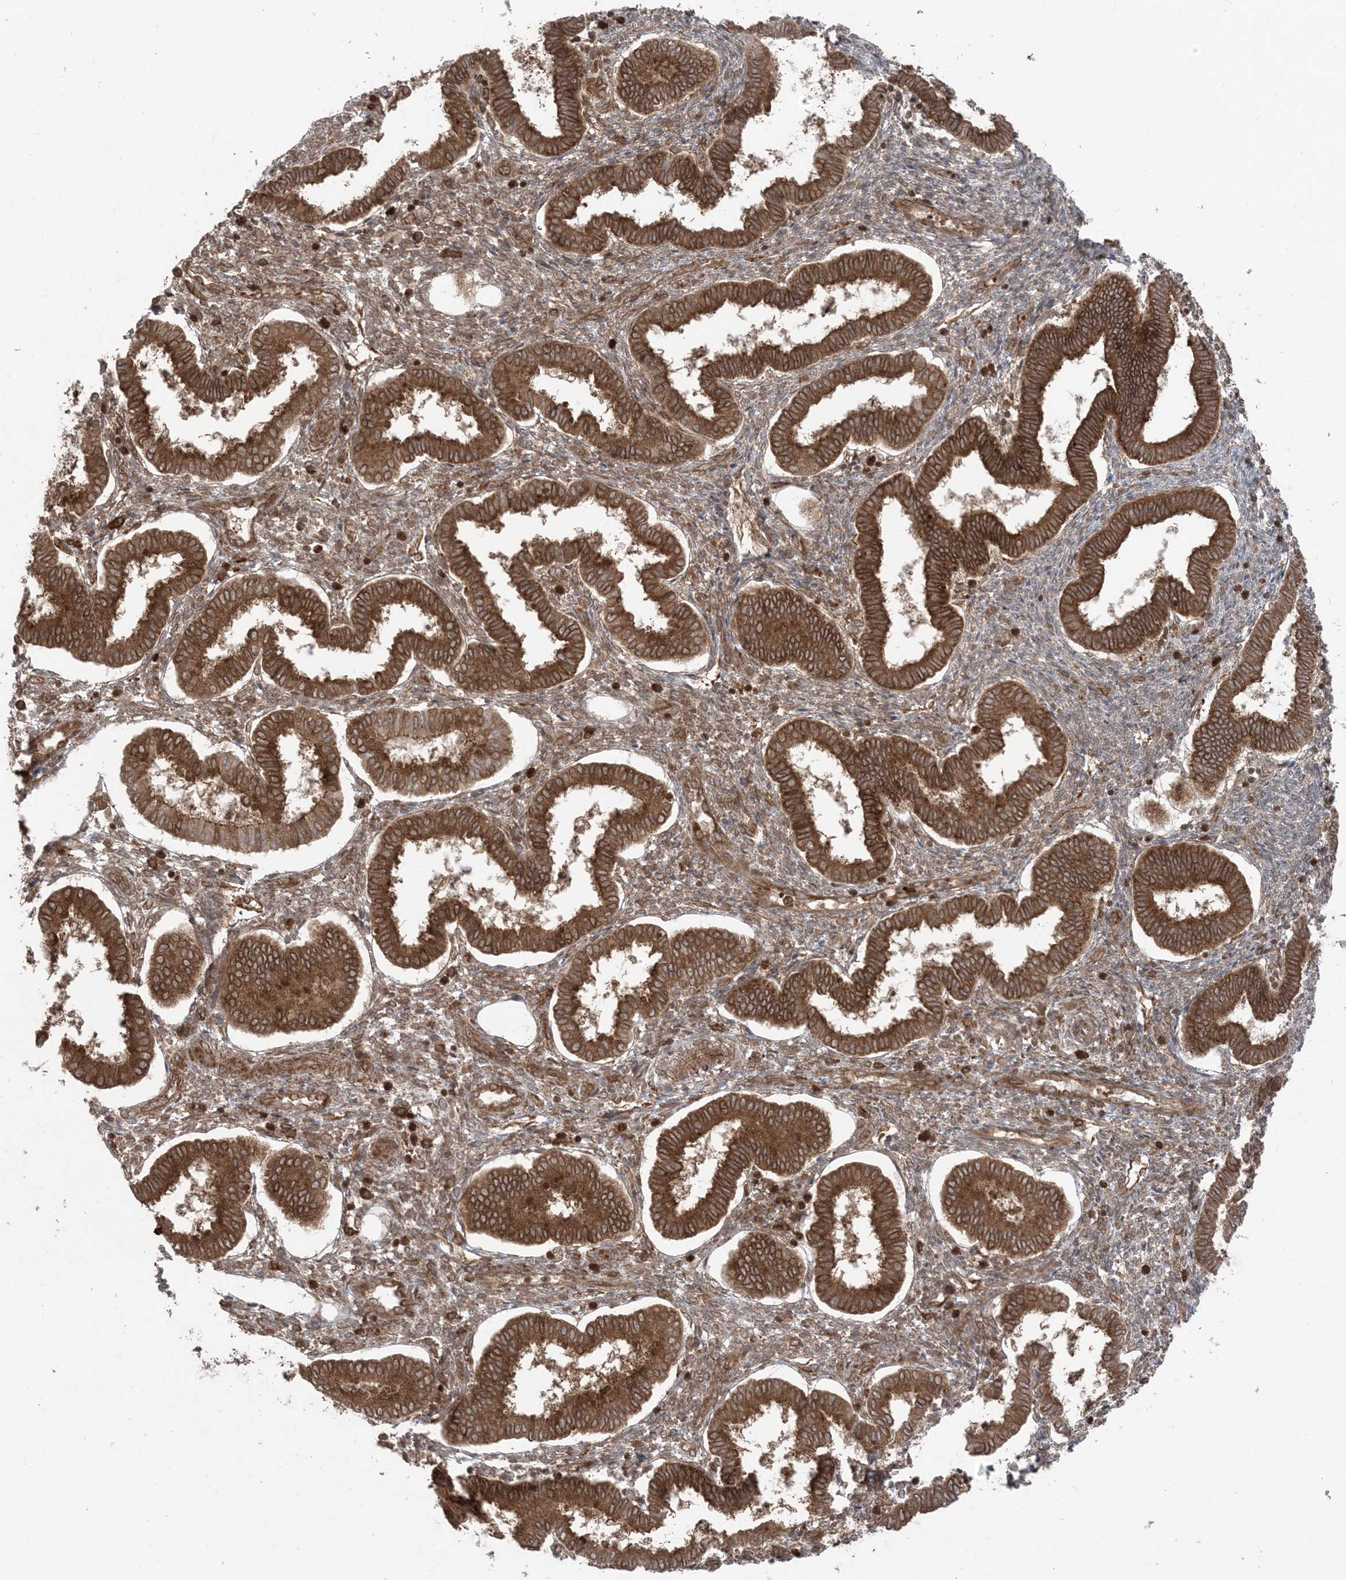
{"staining": {"intensity": "moderate", "quantity": ">75%", "location": "cytoplasmic/membranous"}, "tissue": "endometrium", "cell_type": "Cells in endometrial stroma", "image_type": "normal", "snomed": [{"axis": "morphology", "description": "Normal tissue, NOS"}, {"axis": "topography", "description": "Endometrium"}], "caption": "Cells in endometrial stroma display medium levels of moderate cytoplasmic/membranous staining in approximately >75% of cells in normal human endometrium. (brown staining indicates protein expression, while blue staining denotes nuclei).", "gene": "DDX19B", "patient": {"sex": "female", "age": 24}}